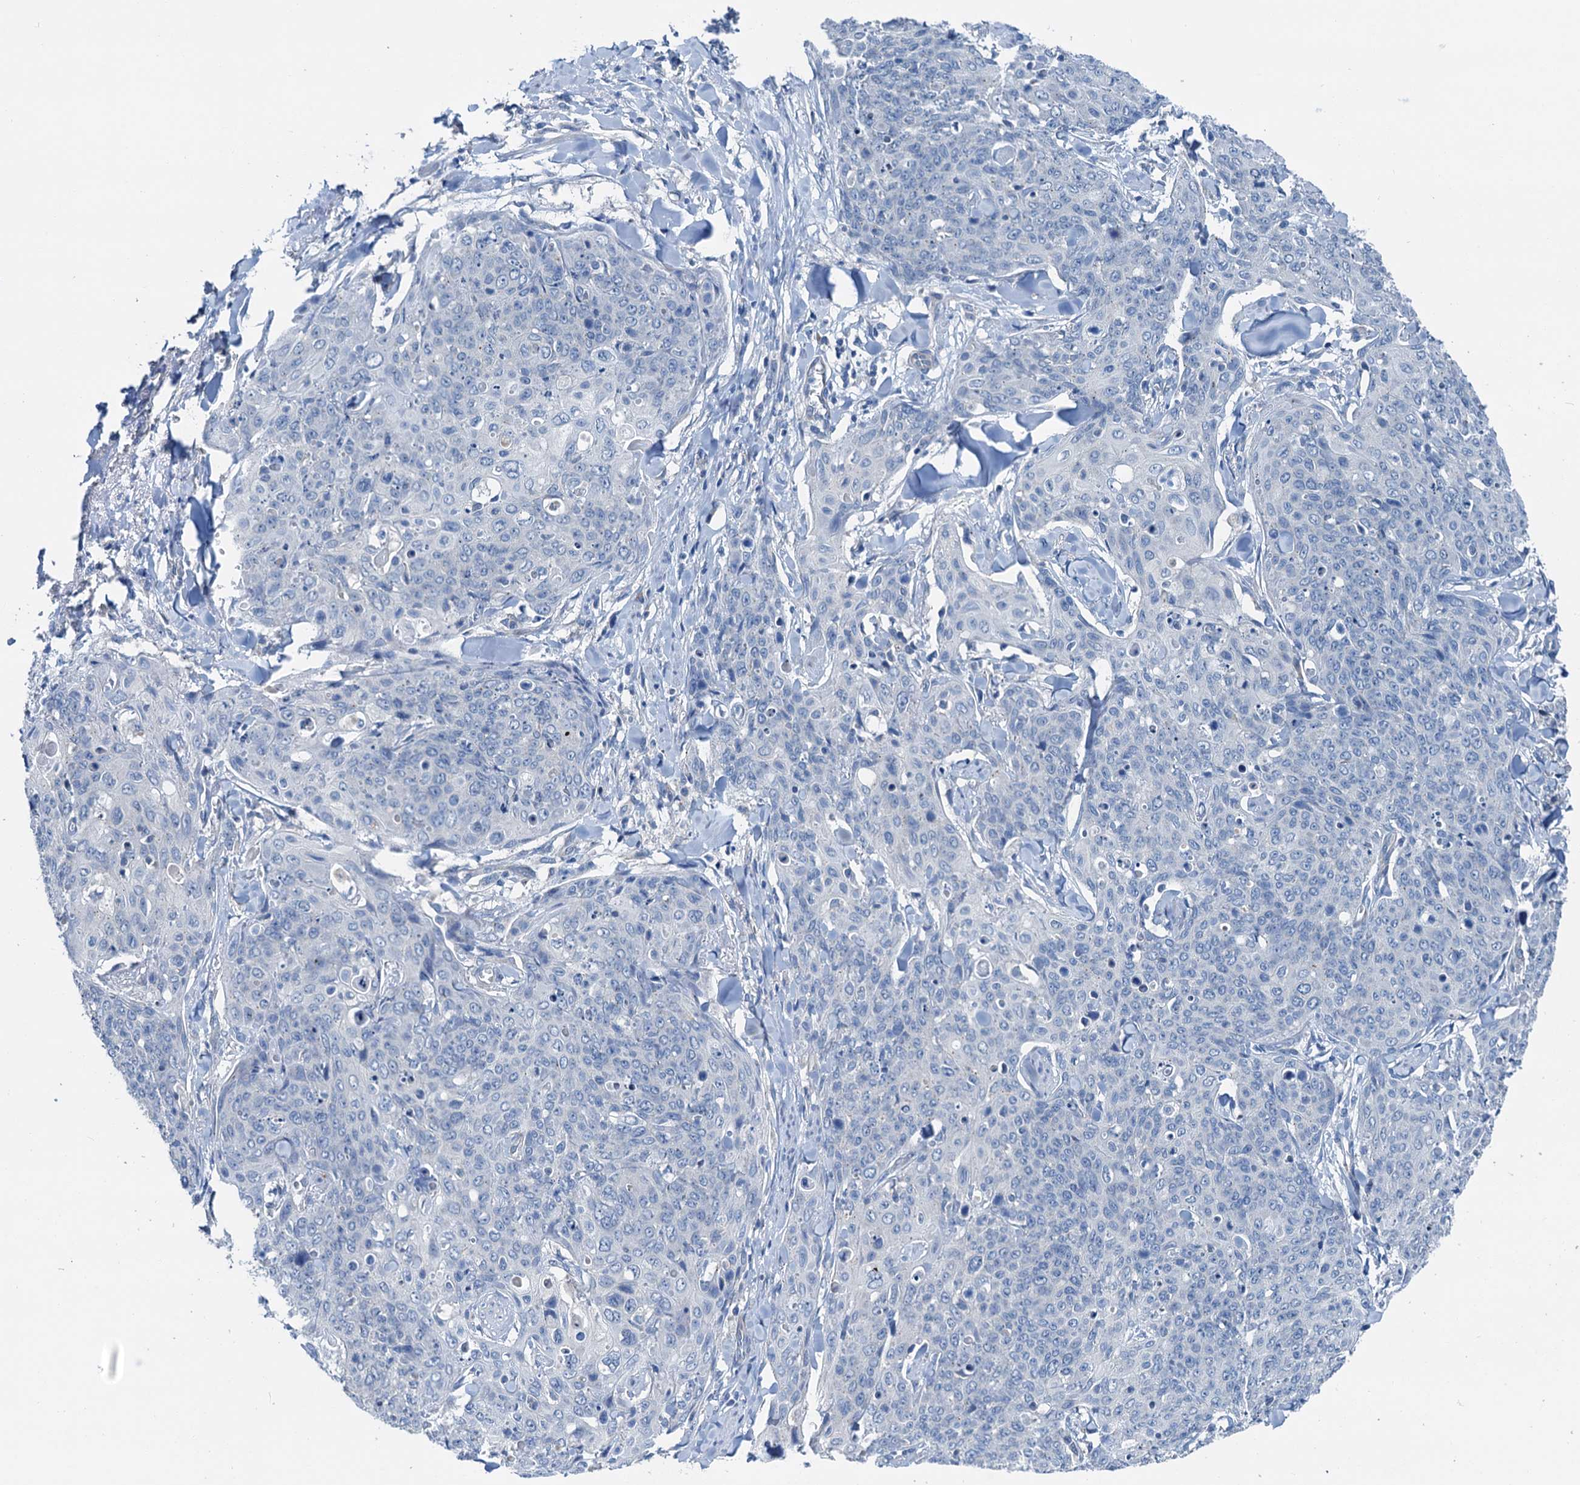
{"staining": {"intensity": "negative", "quantity": "none", "location": "none"}, "tissue": "skin cancer", "cell_type": "Tumor cells", "image_type": "cancer", "snomed": [{"axis": "morphology", "description": "Squamous cell carcinoma, NOS"}, {"axis": "topography", "description": "Skin"}, {"axis": "topography", "description": "Vulva"}], "caption": "An immunohistochemistry (IHC) micrograph of skin cancer is shown. There is no staining in tumor cells of skin cancer.", "gene": "ELAC1", "patient": {"sex": "female", "age": 85}}